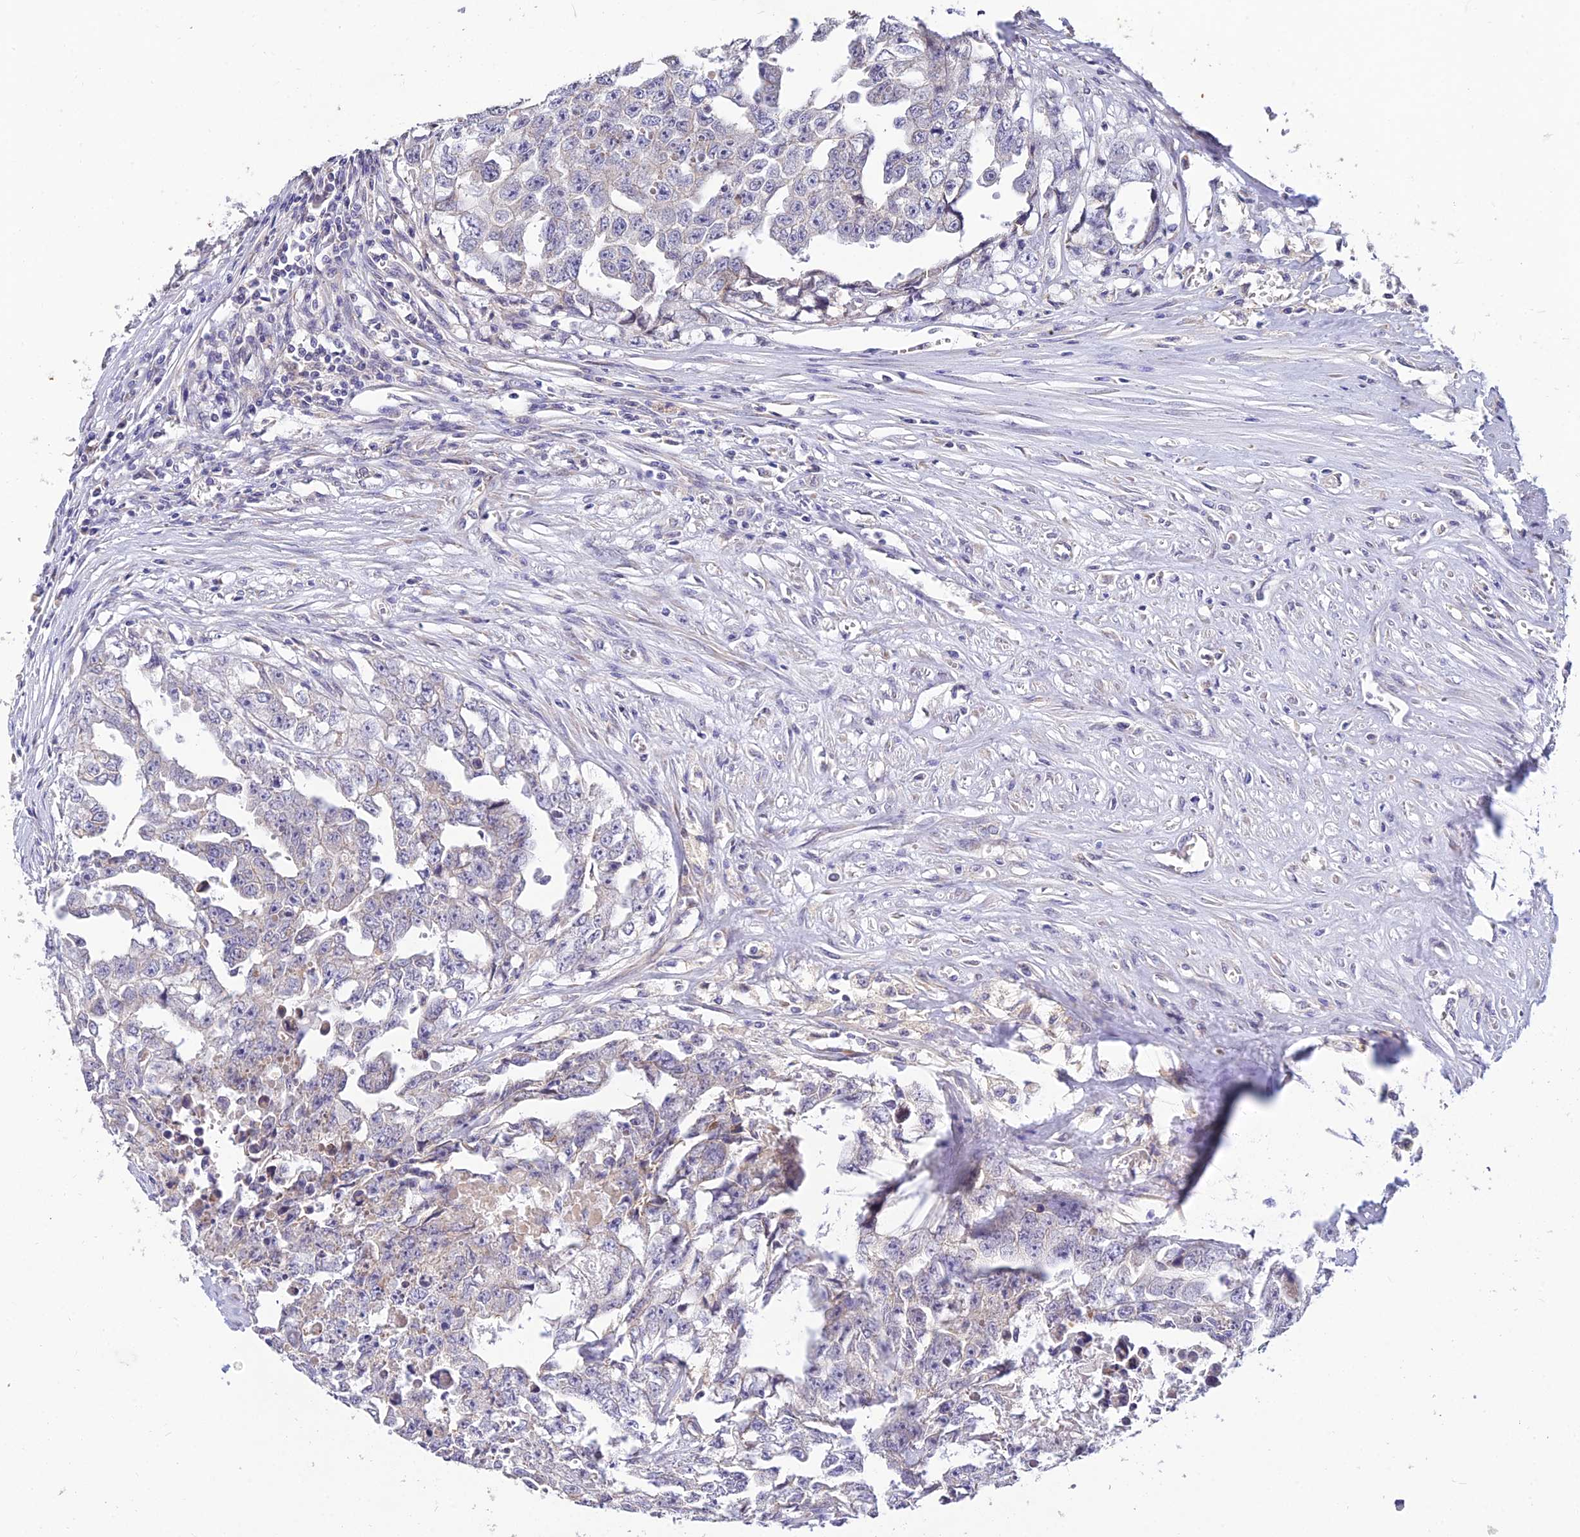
{"staining": {"intensity": "negative", "quantity": "none", "location": "none"}, "tissue": "testis cancer", "cell_type": "Tumor cells", "image_type": "cancer", "snomed": [{"axis": "morphology", "description": "Seminoma, NOS"}, {"axis": "morphology", "description": "Carcinoma, Embryonal, NOS"}, {"axis": "topography", "description": "Testis"}], "caption": "Testis cancer (embryonal carcinoma) stained for a protein using IHC exhibits no staining tumor cells.", "gene": "ARL8B", "patient": {"sex": "male", "age": 43}}